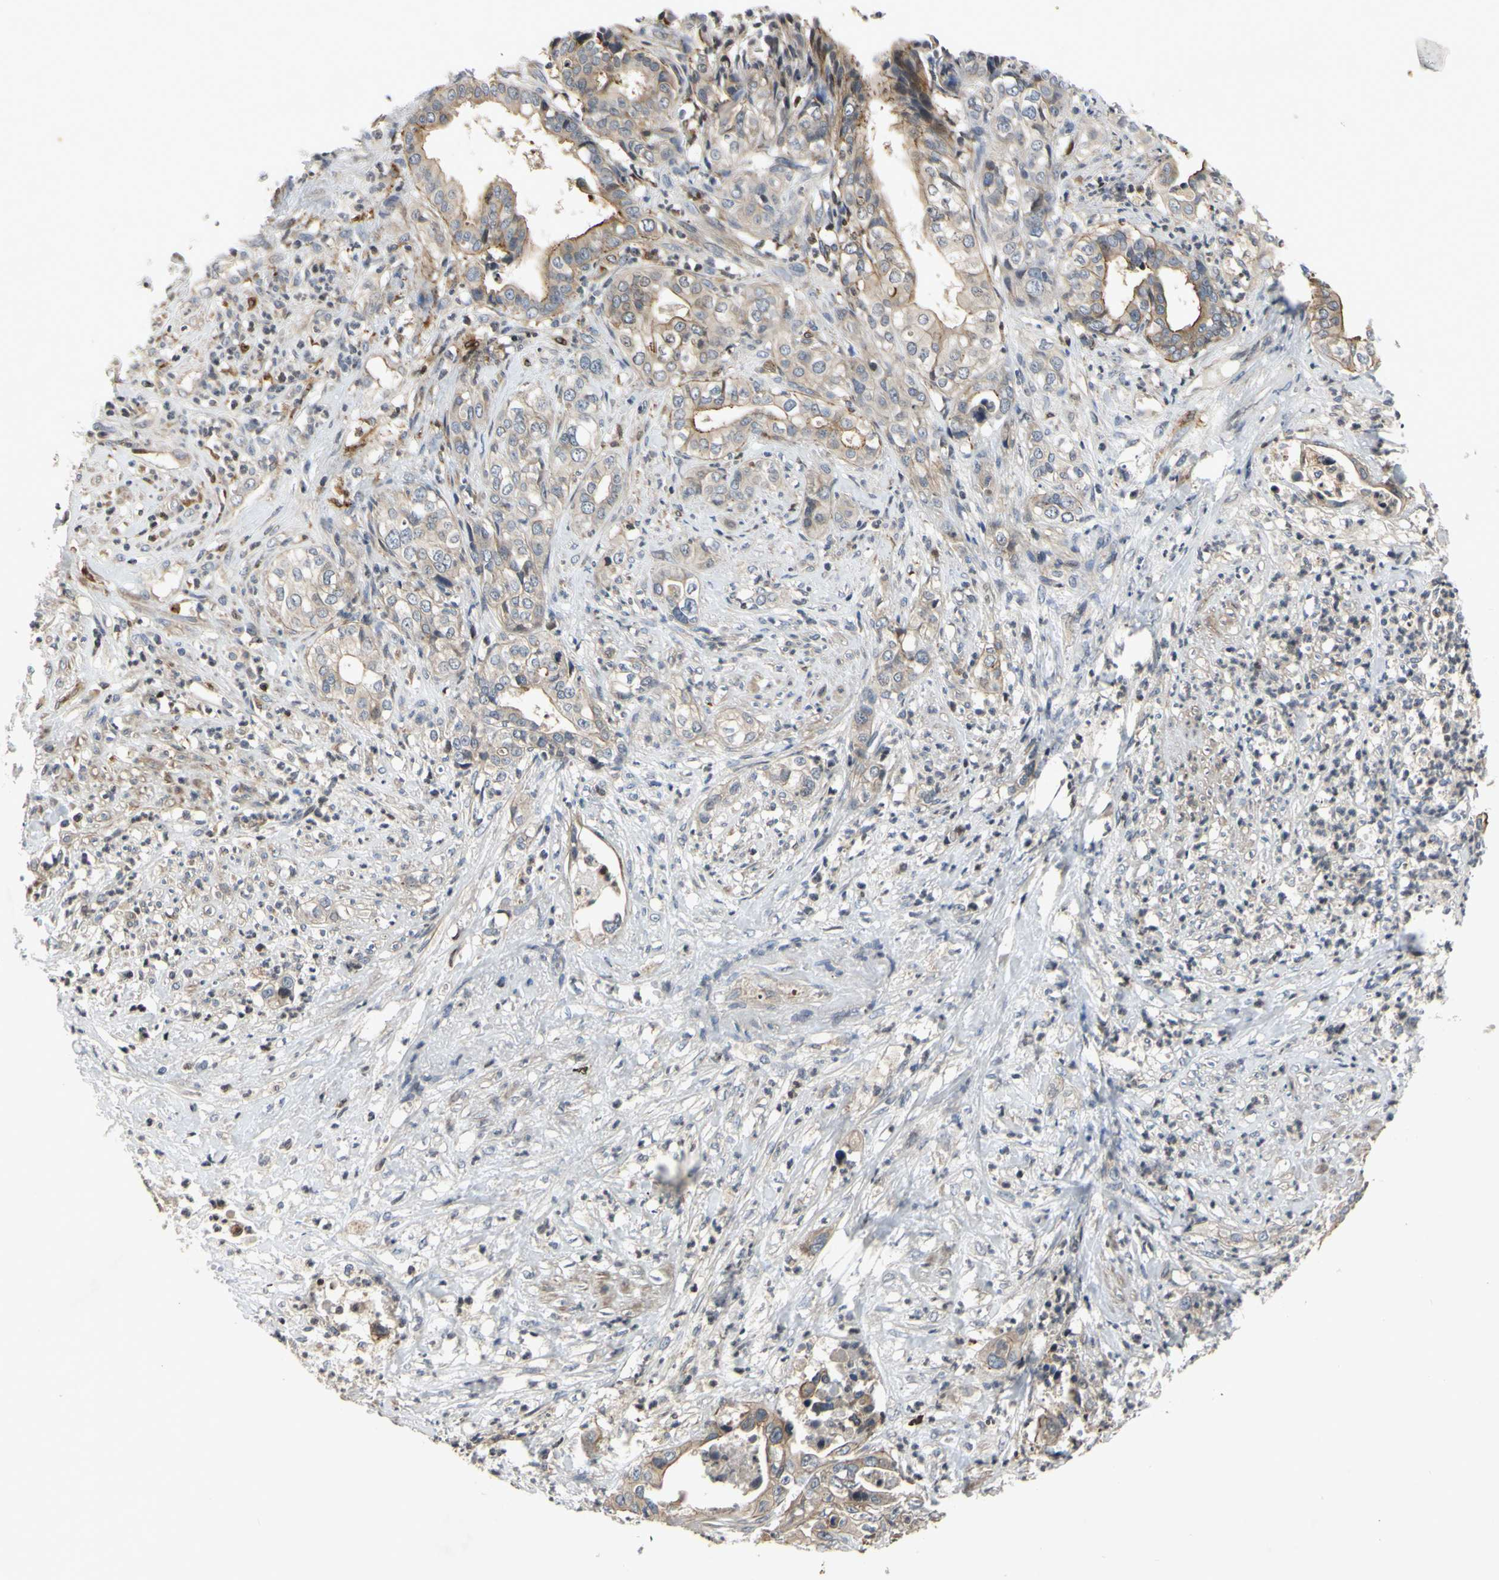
{"staining": {"intensity": "weak", "quantity": ">75%", "location": "cytoplasmic/membranous"}, "tissue": "liver cancer", "cell_type": "Tumor cells", "image_type": "cancer", "snomed": [{"axis": "morphology", "description": "Cholangiocarcinoma"}, {"axis": "topography", "description": "Liver"}], "caption": "Protein staining of liver cholangiocarcinoma tissue displays weak cytoplasmic/membranous positivity in about >75% of tumor cells.", "gene": "PLXNA2", "patient": {"sex": "female", "age": 61}}